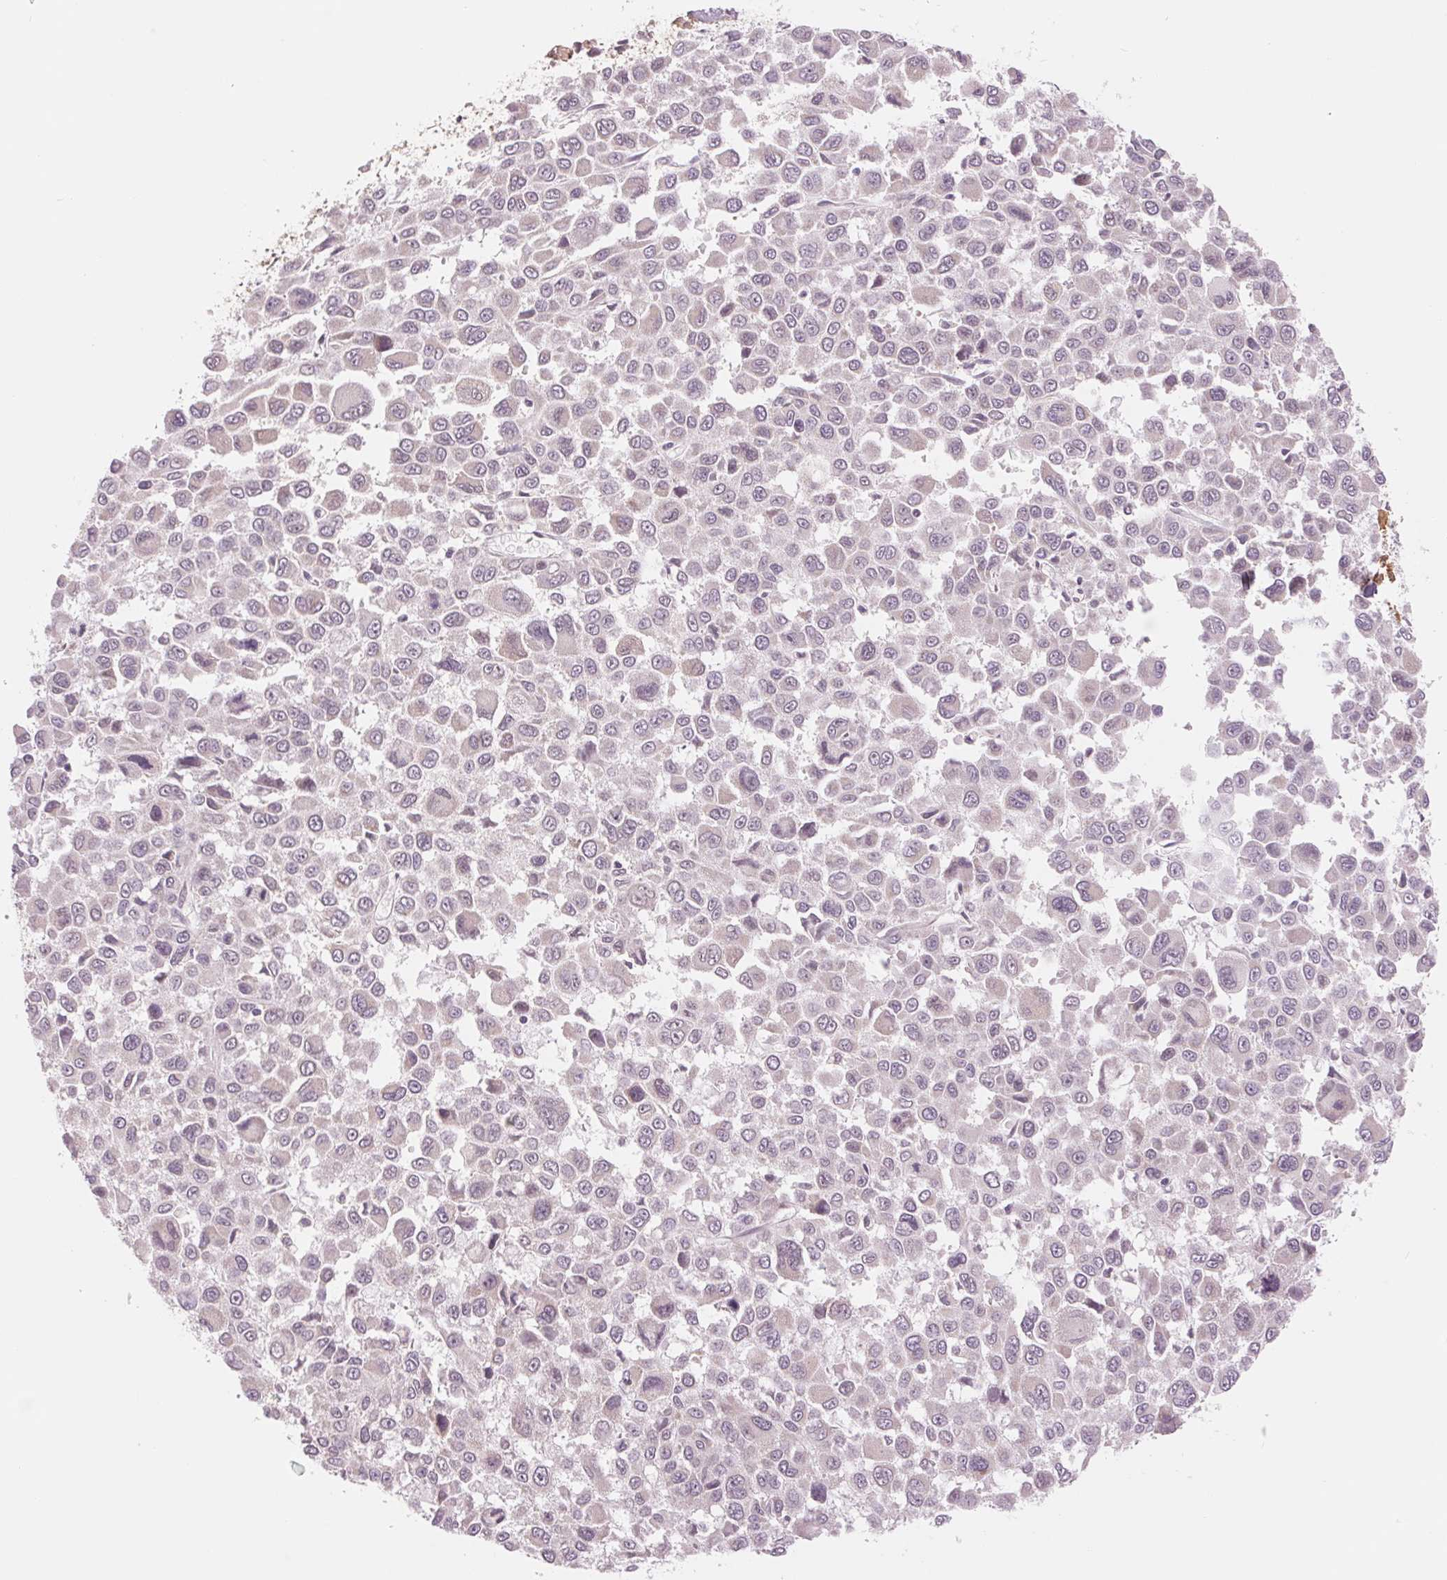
{"staining": {"intensity": "weak", "quantity": "<25%", "location": "cytoplasmic/membranous"}, "tissue": "melanoma", "cell_type": "Tumor cells", "image_type": "cancer", "snomed": [{"axis": "morphology", "description": "Malignant melanoma, NOS"}, {"axis": "topography", "description": "Skin"}], "caption": "Tumor cells show no significant expression in malignant melanoma. (DAB immunohistochemistry, high magnification).", "gene": "TECR", "patient": {"sex": "female", "age": 66}}